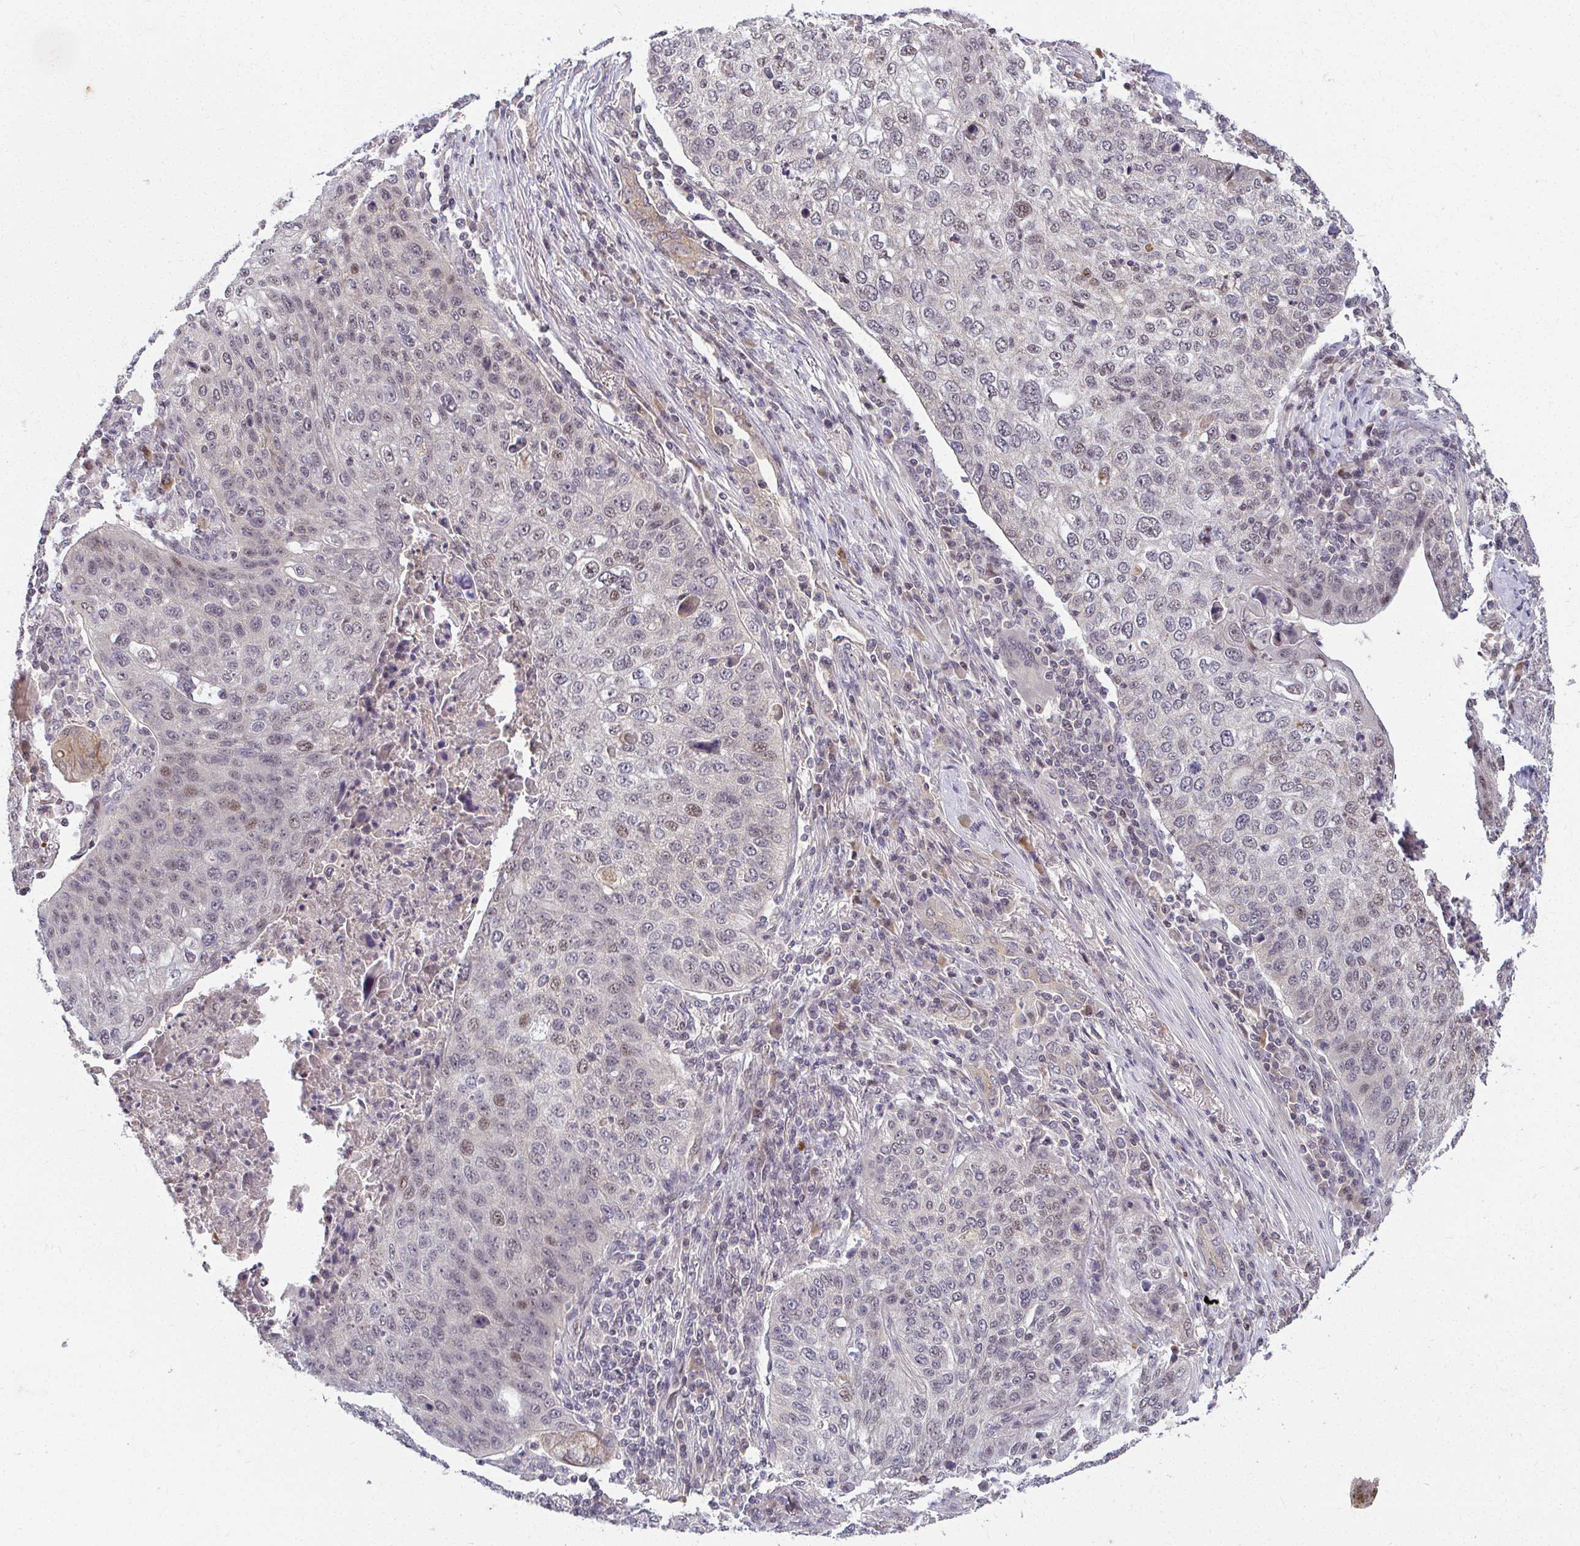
{"staining": {"intensity": "weak", "quantity": "<25%", "location": "nuclear"}, "tissue": "lung cancer", "cell_type": "Tumor cells", "image_type": "cancer", "snomed": [{"axis": "morphology", "description": "Squamous cell carcinoma, NOS"}, {"axis": "topography", "description": "Lung"}], "caption": "Image shows no protein positivity in tumor cells of lung cancer tissue.", "gene": "ANK3", "patient": {"sex": "male", "age": 63}}